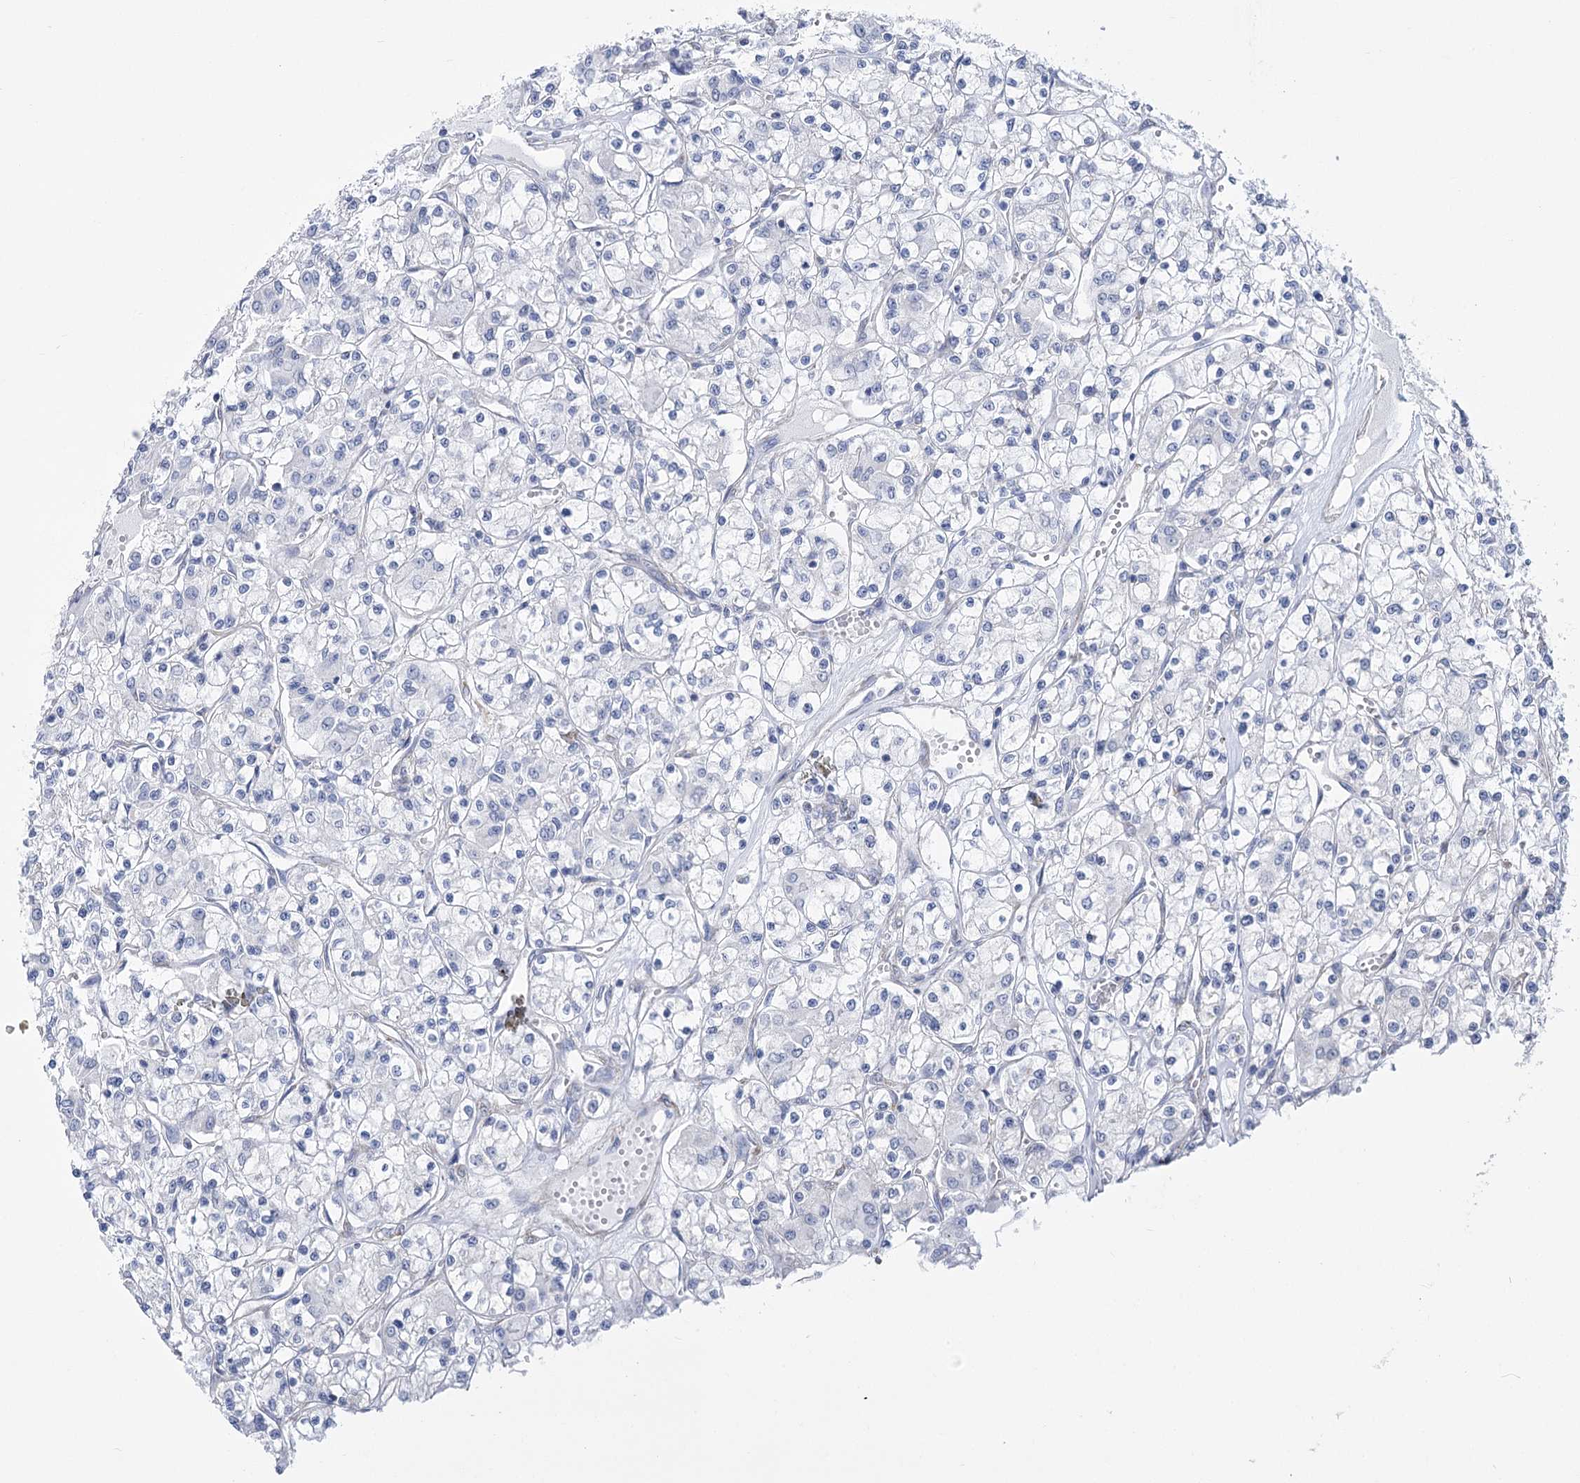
{"staining": {"intensity": "negative", "quantity": "none", "location": "none"}, "tissue": "renal cancer", "cell_type": "Tumor cells", "image_type": "cancer", "snomed": [{"axis": "morphology", "description": "Adenocarcinoma, NOS"}, {"axis": "topography", "description": "Kidney"}], "caption": "Renal cancer (adenocarcinoma) was stained to show a protein in brown. There is no significant positivity in tumor cells. (IHC, brightfield microscopy, high magnification).", "gene": "PDHB", "patient": {"sex": "female", "age": 59}}